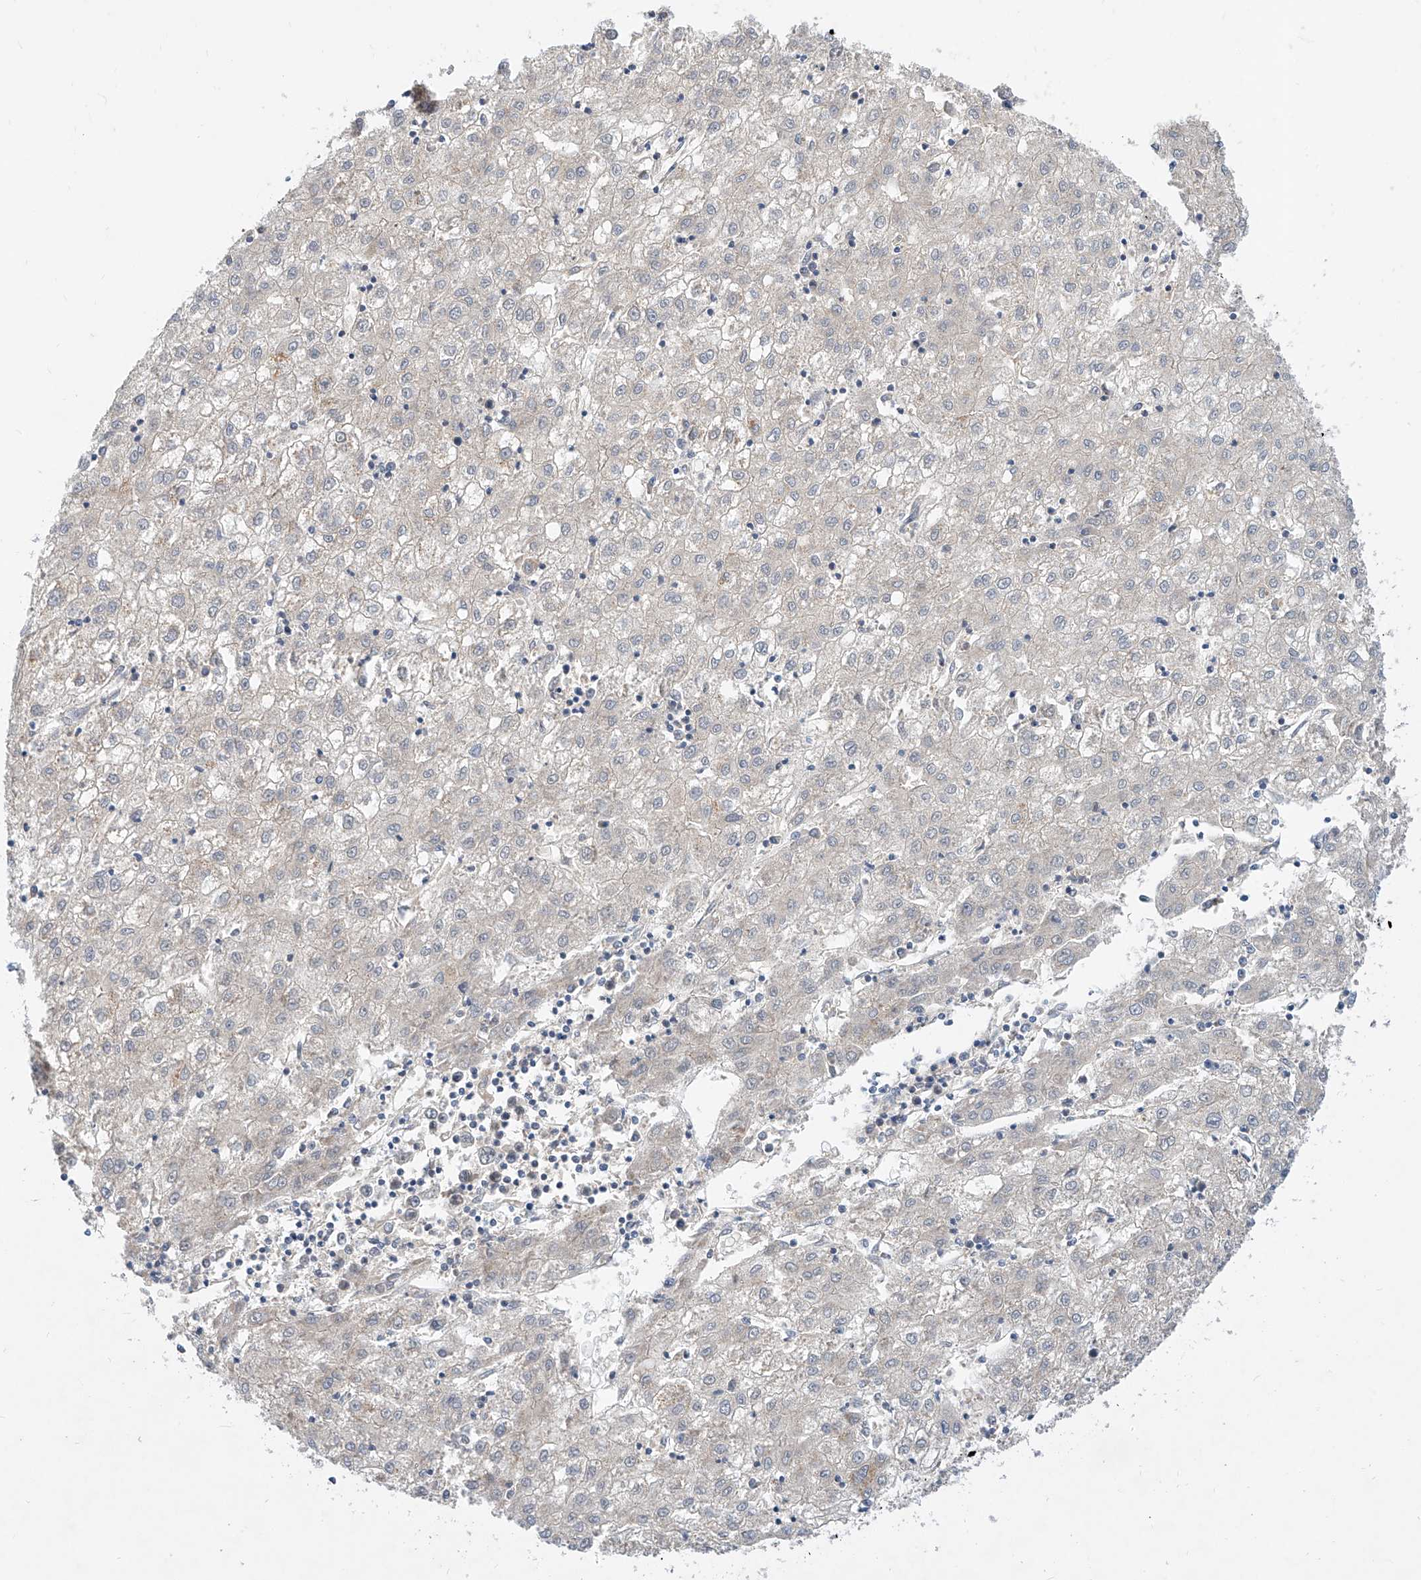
{"staining": {"intensity": "weak", "quantity": "25%-75%", "location": "cytoplasmic/membranous"}, "tissue": "liver cancer", "cell_type": "Tumor cells", "image_type": "cancer", "snomed": [{"axis": "morphology", "description": "Carcinoma, Hepatocellular, NOS"}, {"axis": "topography", "description": "Liver"}], "caption": "A brown stain labels weak cytoplasmic/membranous expression of a protein in liver cancer (hepatocellular carcinoma) tumor cells. Ihc stains the protein of interest in brown and the nuclei are stained blue.", "gene": "BPTF", "patient": {"sex": "male", "age": 72}}